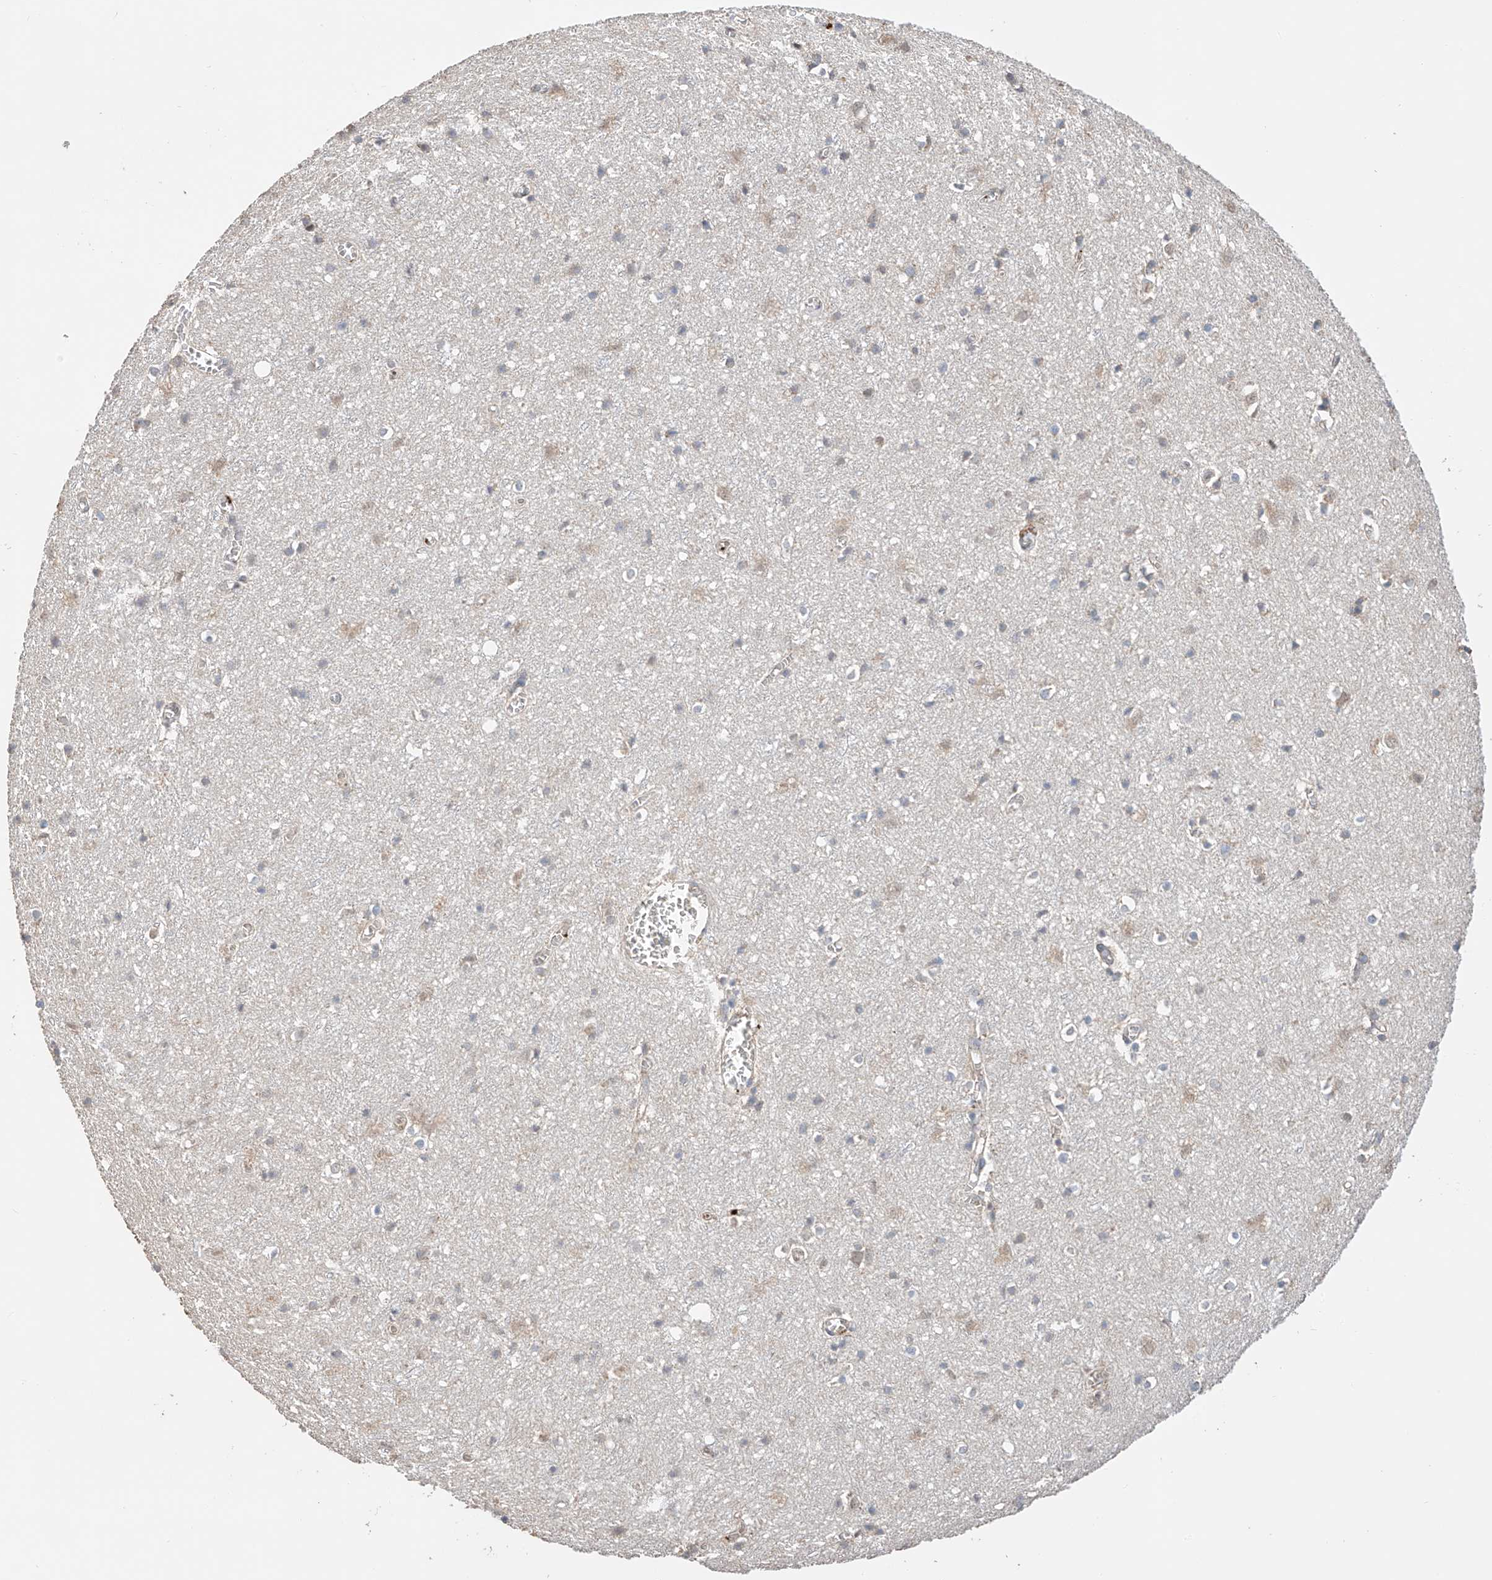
{"staining": {"intensity": "negative", "quantity": "none", "location": "none"}, "tissue": "cerebral cortex", "cell_type": "Endothelial cells", "image_type": "normal", "snomed": [{"axis": "morphology", "description": "Normal tissue, NOS"}, {"axis": "topography", "description": "Cerebral cortex"}], "caption": "Immunohistochemistry of normal human cerebral cortex demonstrates no staining in endothelial cells.", "gene": "ZFHX2", "patient": {"sex": "female", "age": 64}}